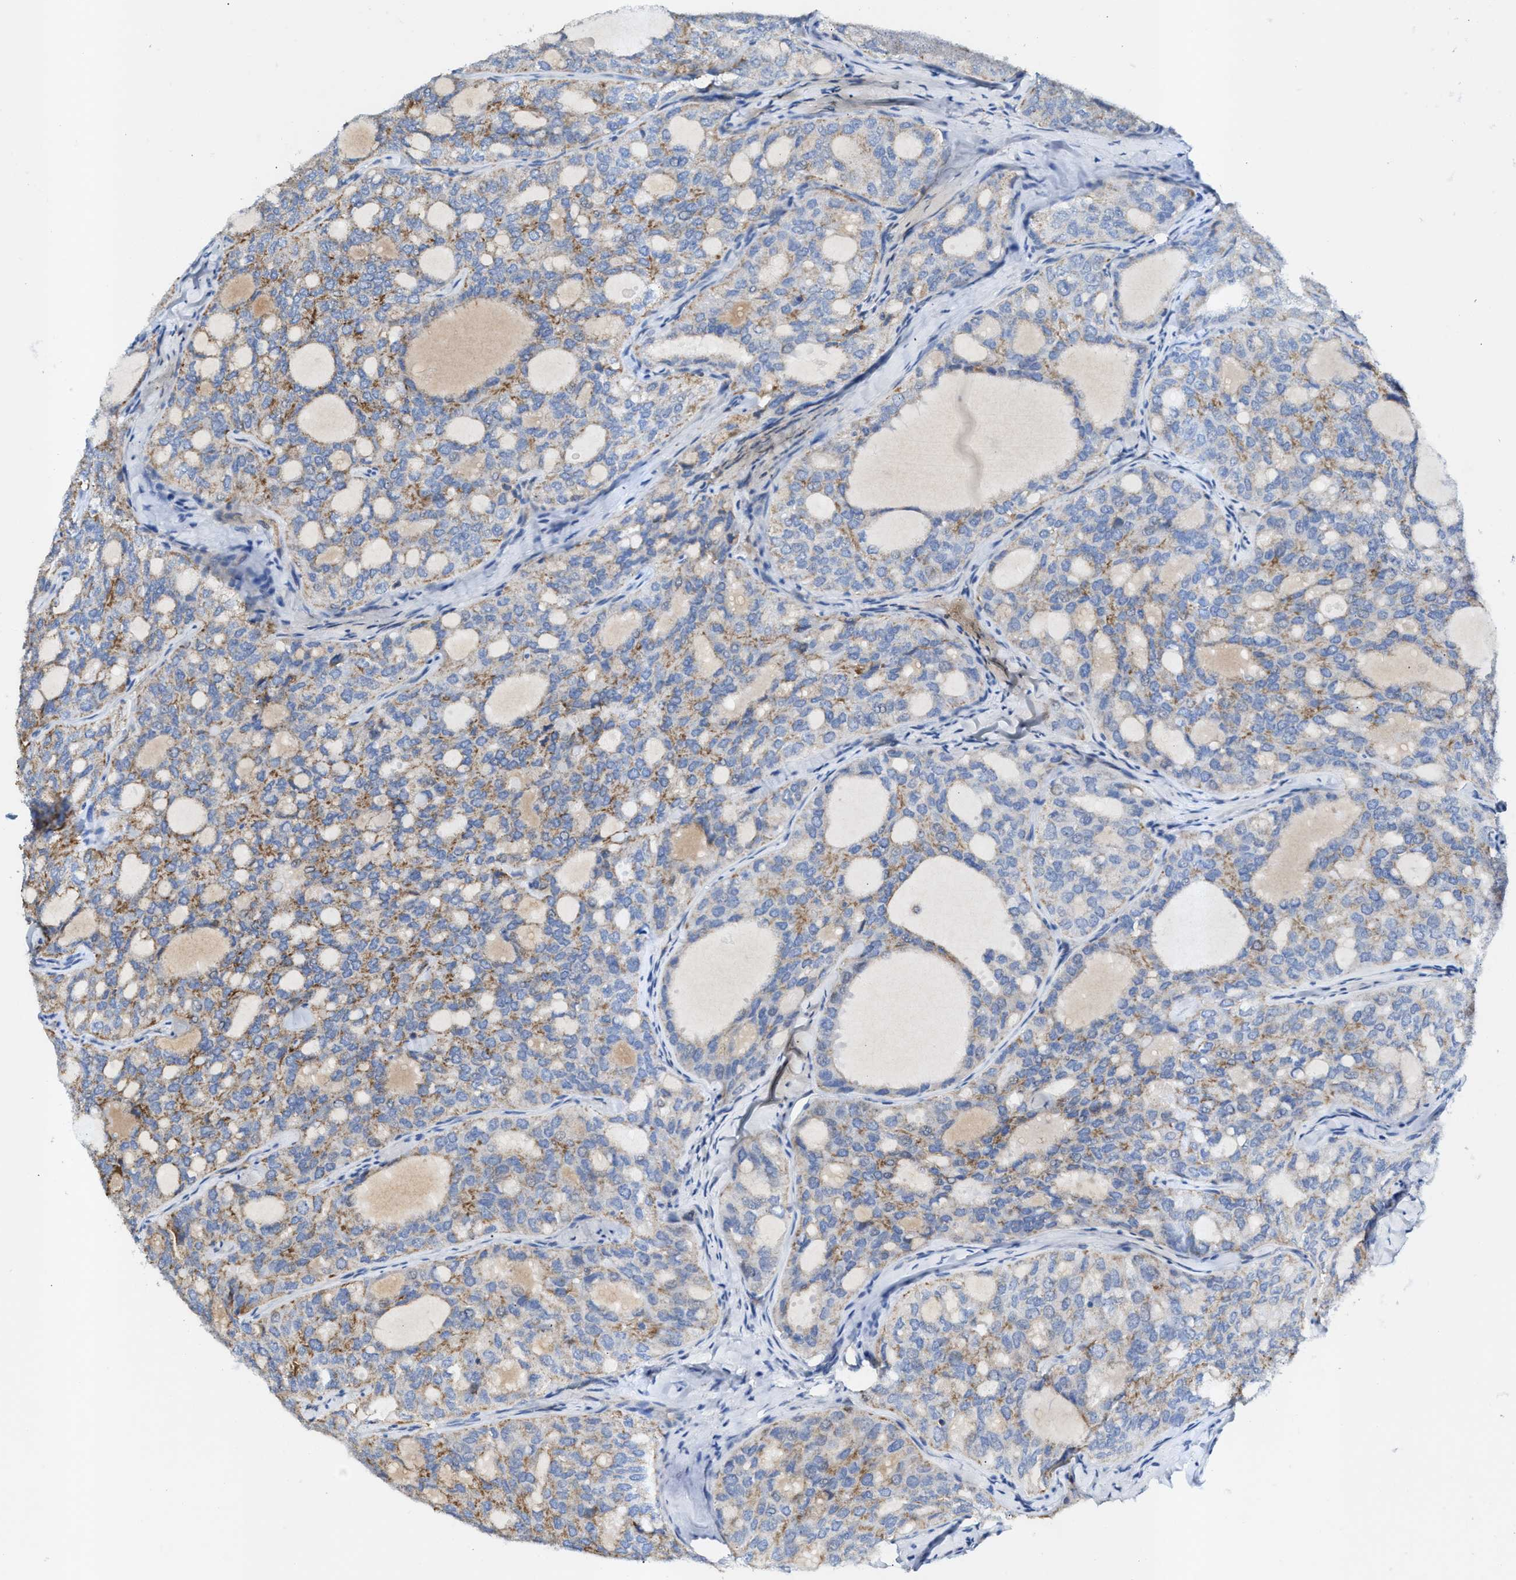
{"staining": {"intensity": "weak", "quantity": "<25%", "location": "cytoplasmic/membranous"}, "tissue": "thyroid cancer", "cell_type": "Tumor cells", "image_type": "cancer", "snomed": [{"axis": "morphology", "description": "Follicular adenoma carcinoma, NOS"}, {"axis": "topography", "description": "Thyroid gland"}], "caption": "A high-resolution photomicrograph shows IHC staining of thyroid cancer, which displays no significant positivity in tumor cells.", "gene": "JAG1", "patient": {"sex": "male", "age": 75}}